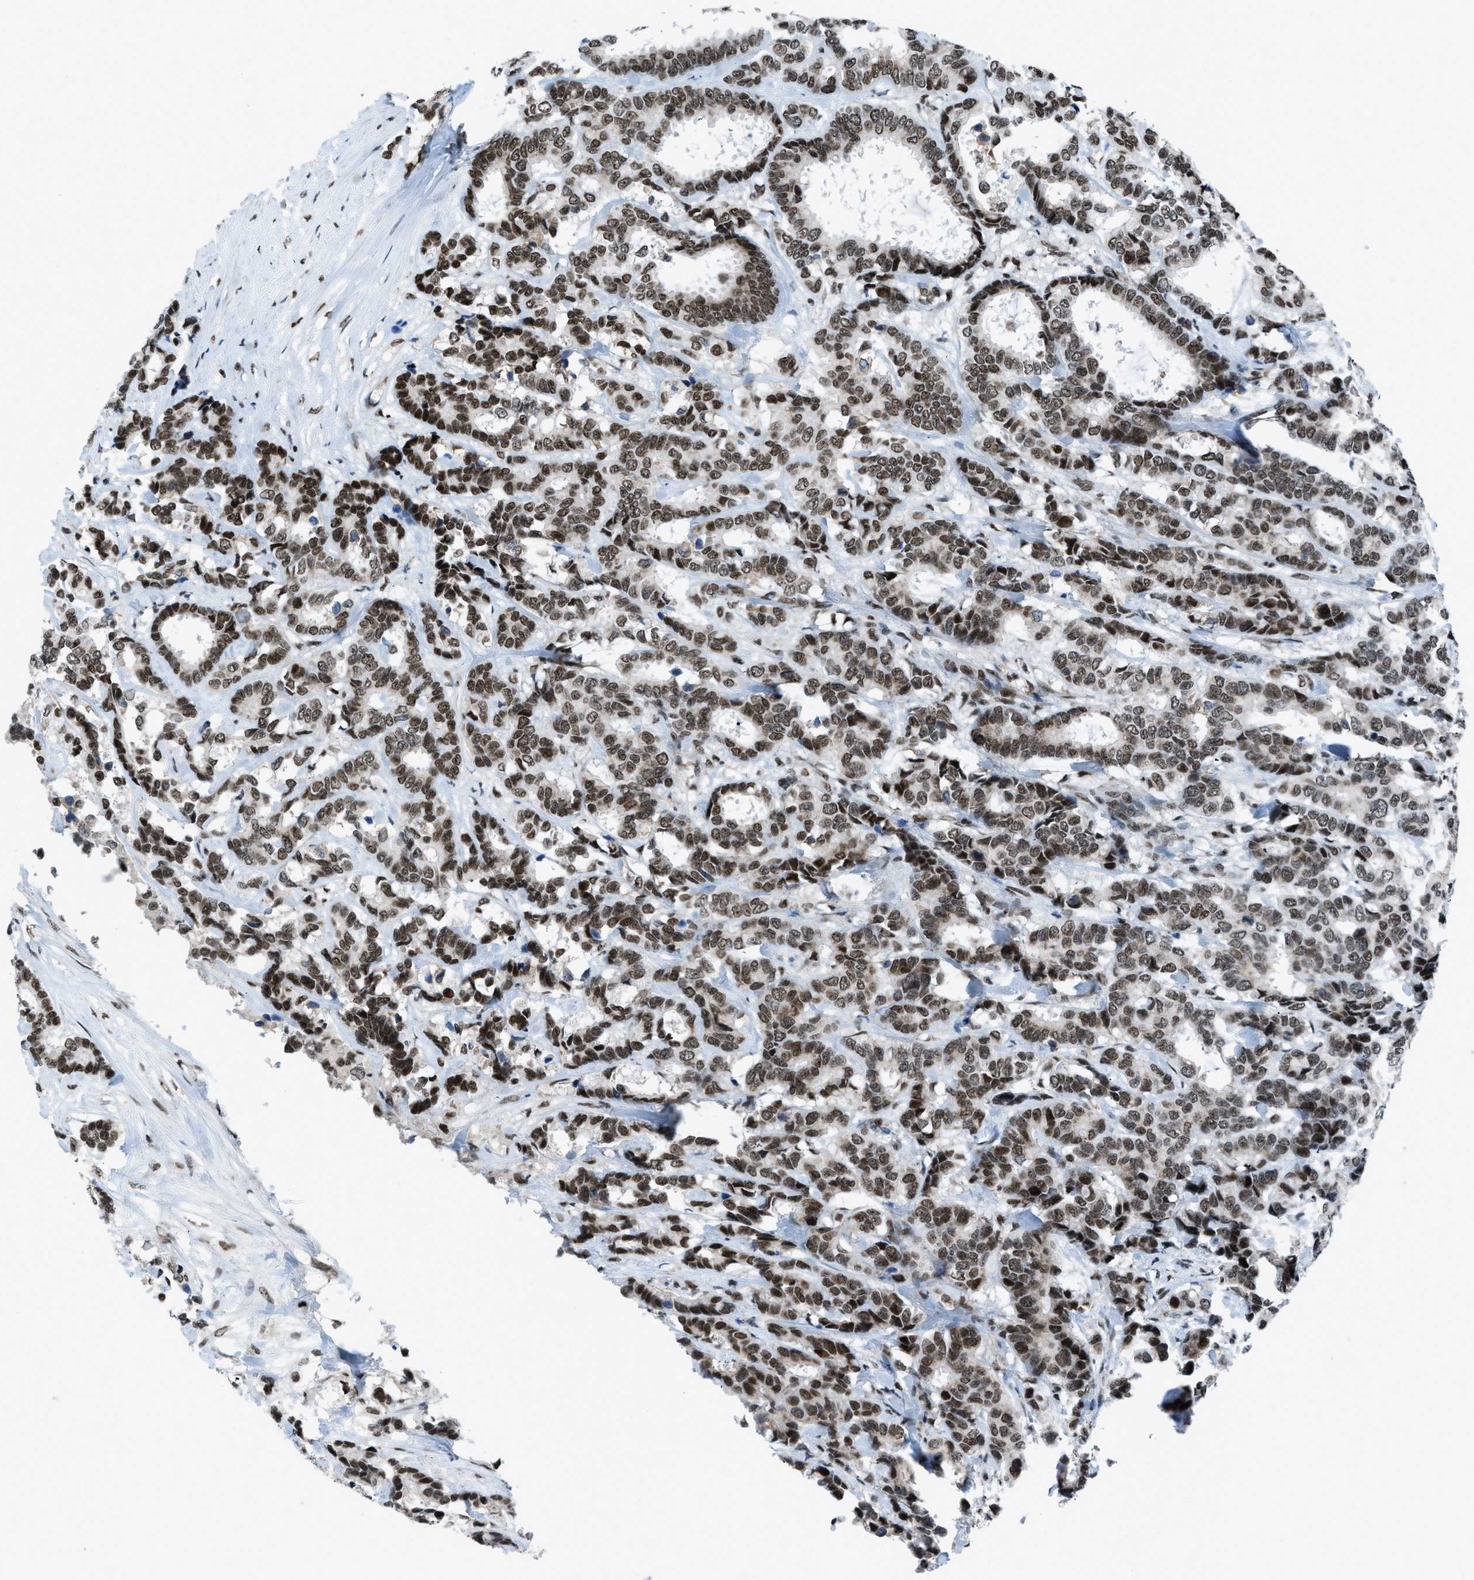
{"staining": {"intensity": "strong", "quantity": ">75%", "location": "nuclear"}, "tissue": "breast cancer", "cell_type": "Tumor cells", "image_type": "cancer", "snomed": [{"axis": "morphology", "description": "Duct carcinoma"}, {"axis": "topography", "description": "Breast"}], "caption": "Breast cancer (intraductal carcinoma) stained for a protein (brown) shows strong nuclear positive staining in approximately >75% of tumor cells.", "gene": "RAD51B", "patient": {"sex": "female", "age": 87}}